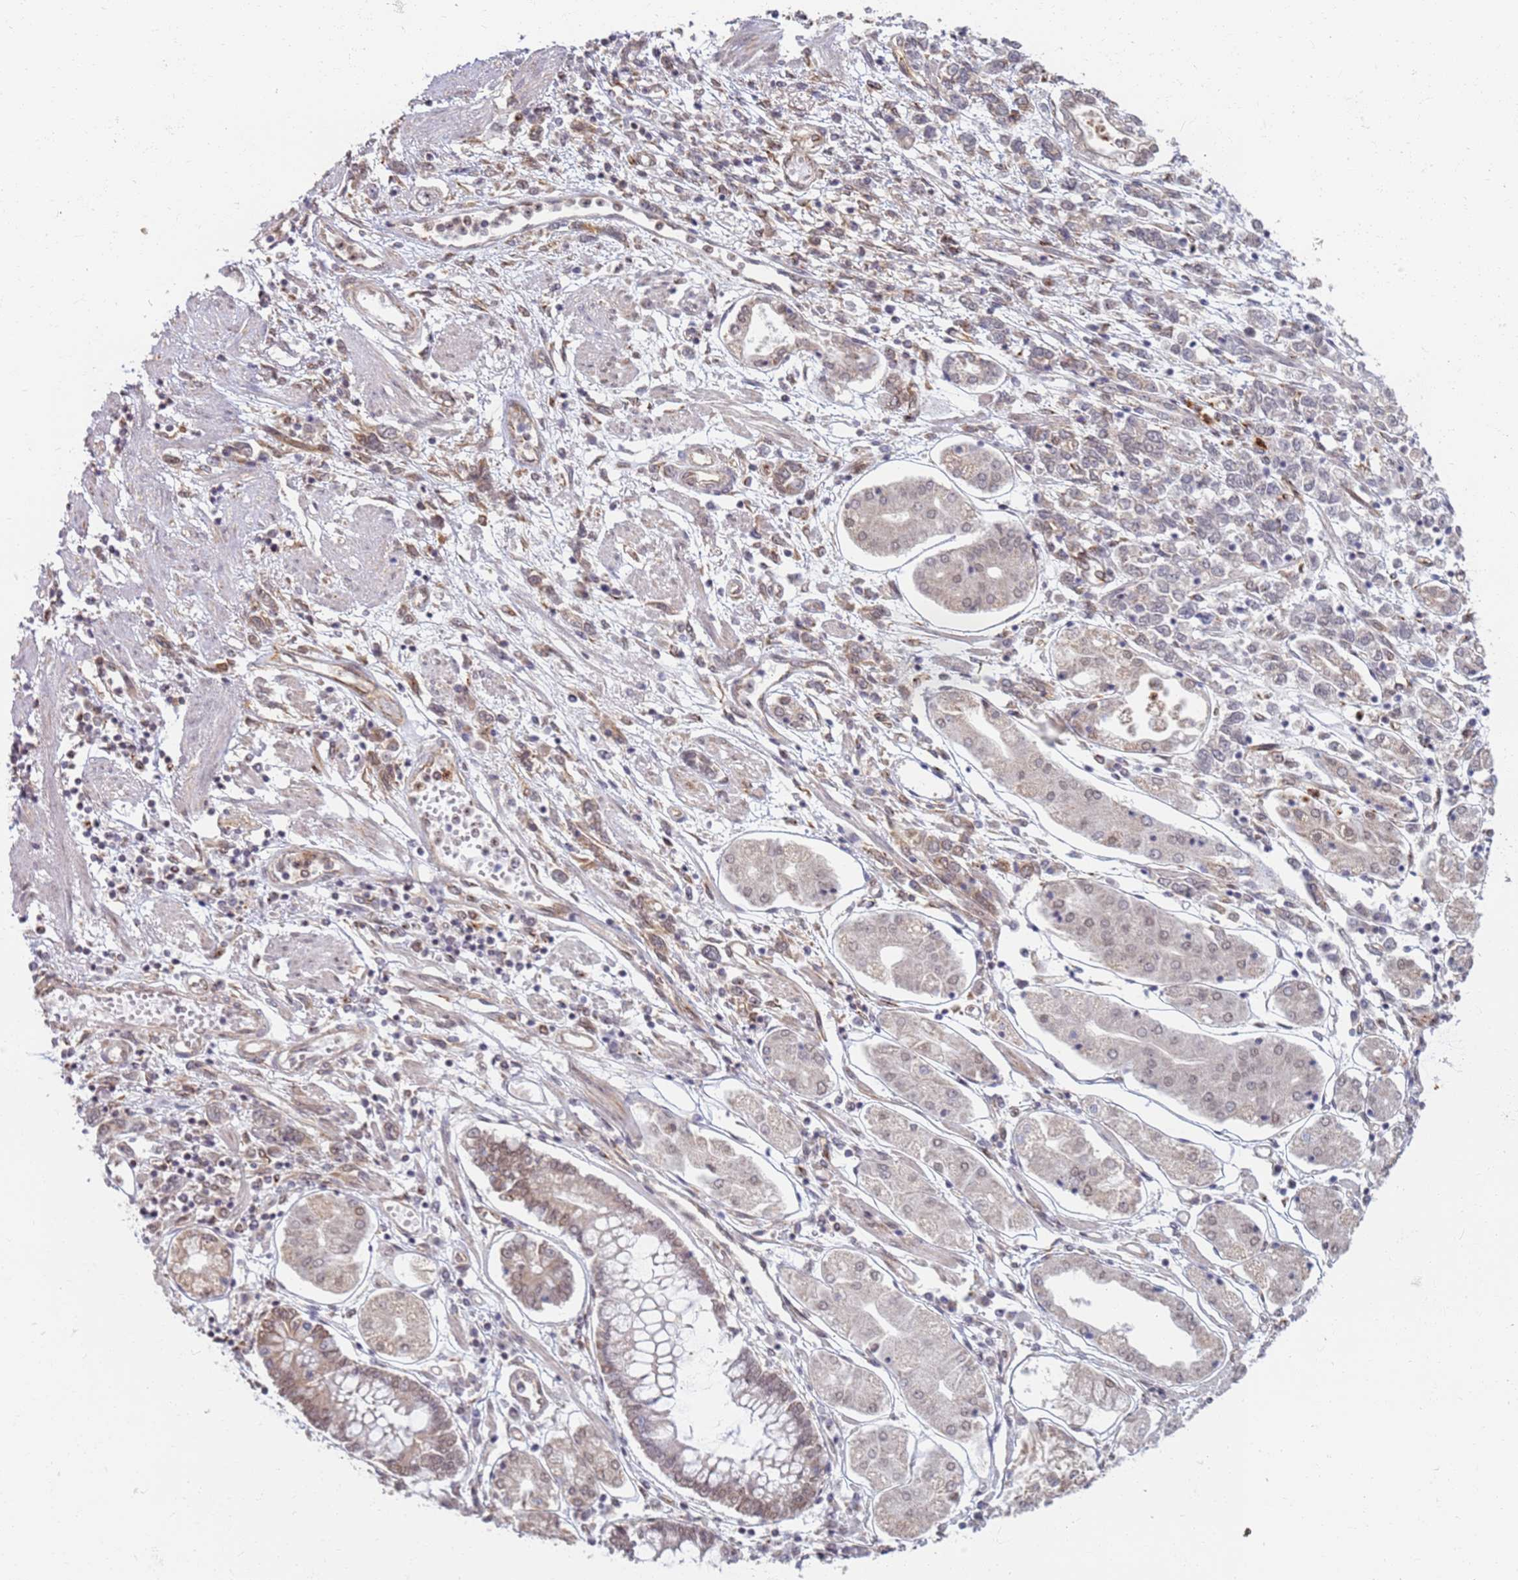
{"staining": {"intensity": "weak", "quantity": "25%-75%", "location": "nuclear"}, "tissue": "stomach cancer", "cell_type": "Tumor cells", "image_type": "cancer", "snomed": [{"axis": "morphology", "description": "Adenocarcinoma, NOS"}, {"axis": "topography", "description": "Stomach"}], "caption": "Tumor cells display low levels of weak nuclear positivity in approximately 25%-75% of cells in human adenocarcinoma (stomach).", "gene": "CEP170", "patient": {"sex": "female", "age": 76}}